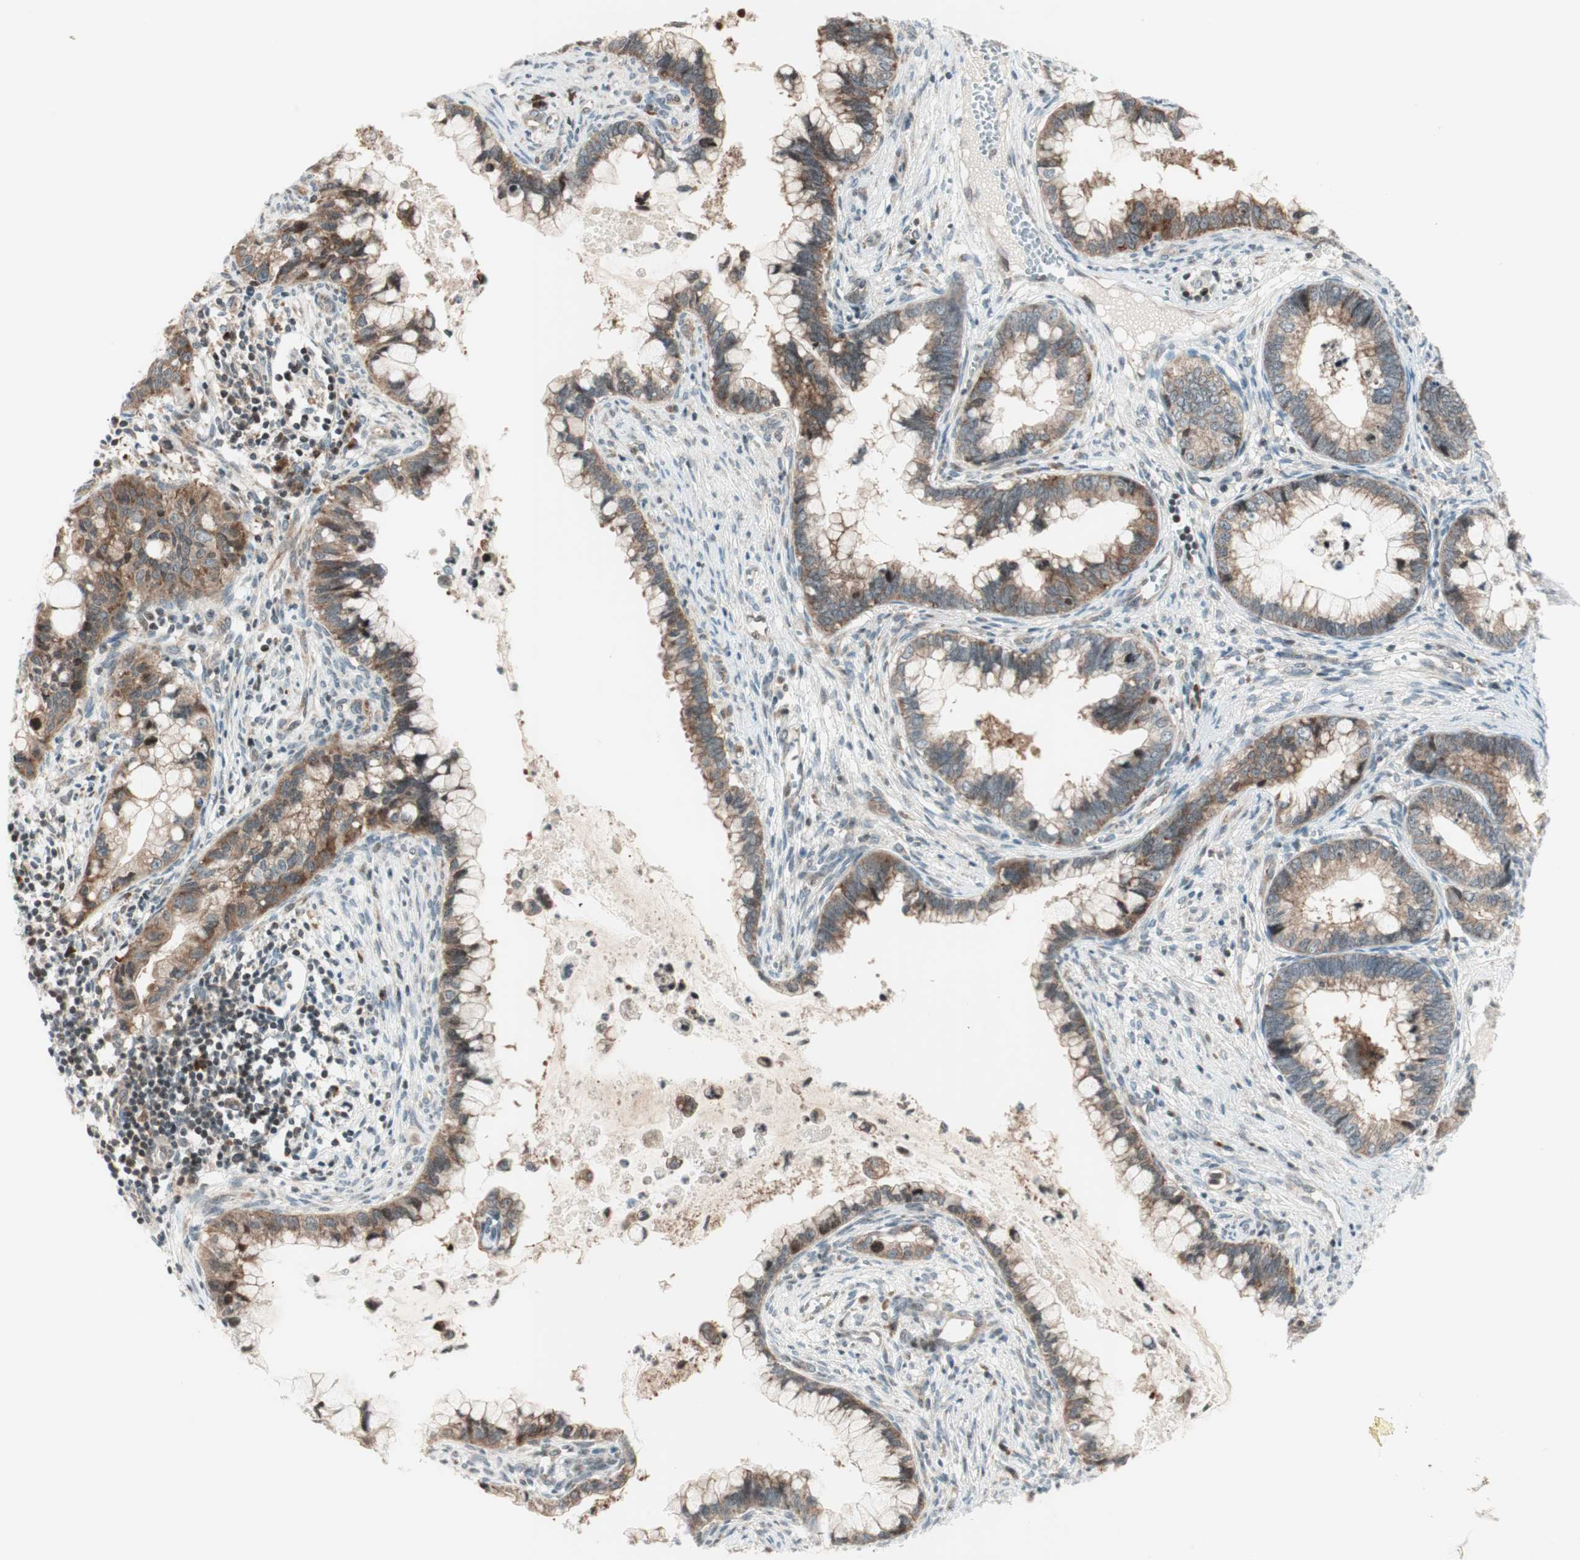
{"staining": {"intensity": "moderate", "quantity": ">75%", "location": "cytoplasmic/membranous"}, "tissue": "cervical cancer", "cell_type": "Tumor cells", "image_type": "cancer", "snomed": [{"axis": "morphology", "description": "Adenocarcinoma, NOS"}, {"axis": "topography", "description": "Cervix"}], "caption": "This photomicrograph demonstrates immunohistochemistry (IHC) staining of human cervical adenocarcinoma, with medium moderate cytoplasmic/membranous expression in about >75% of tumor cells.", "gene": "TPT1", "patient": {"sex": "female", "age": 44}}